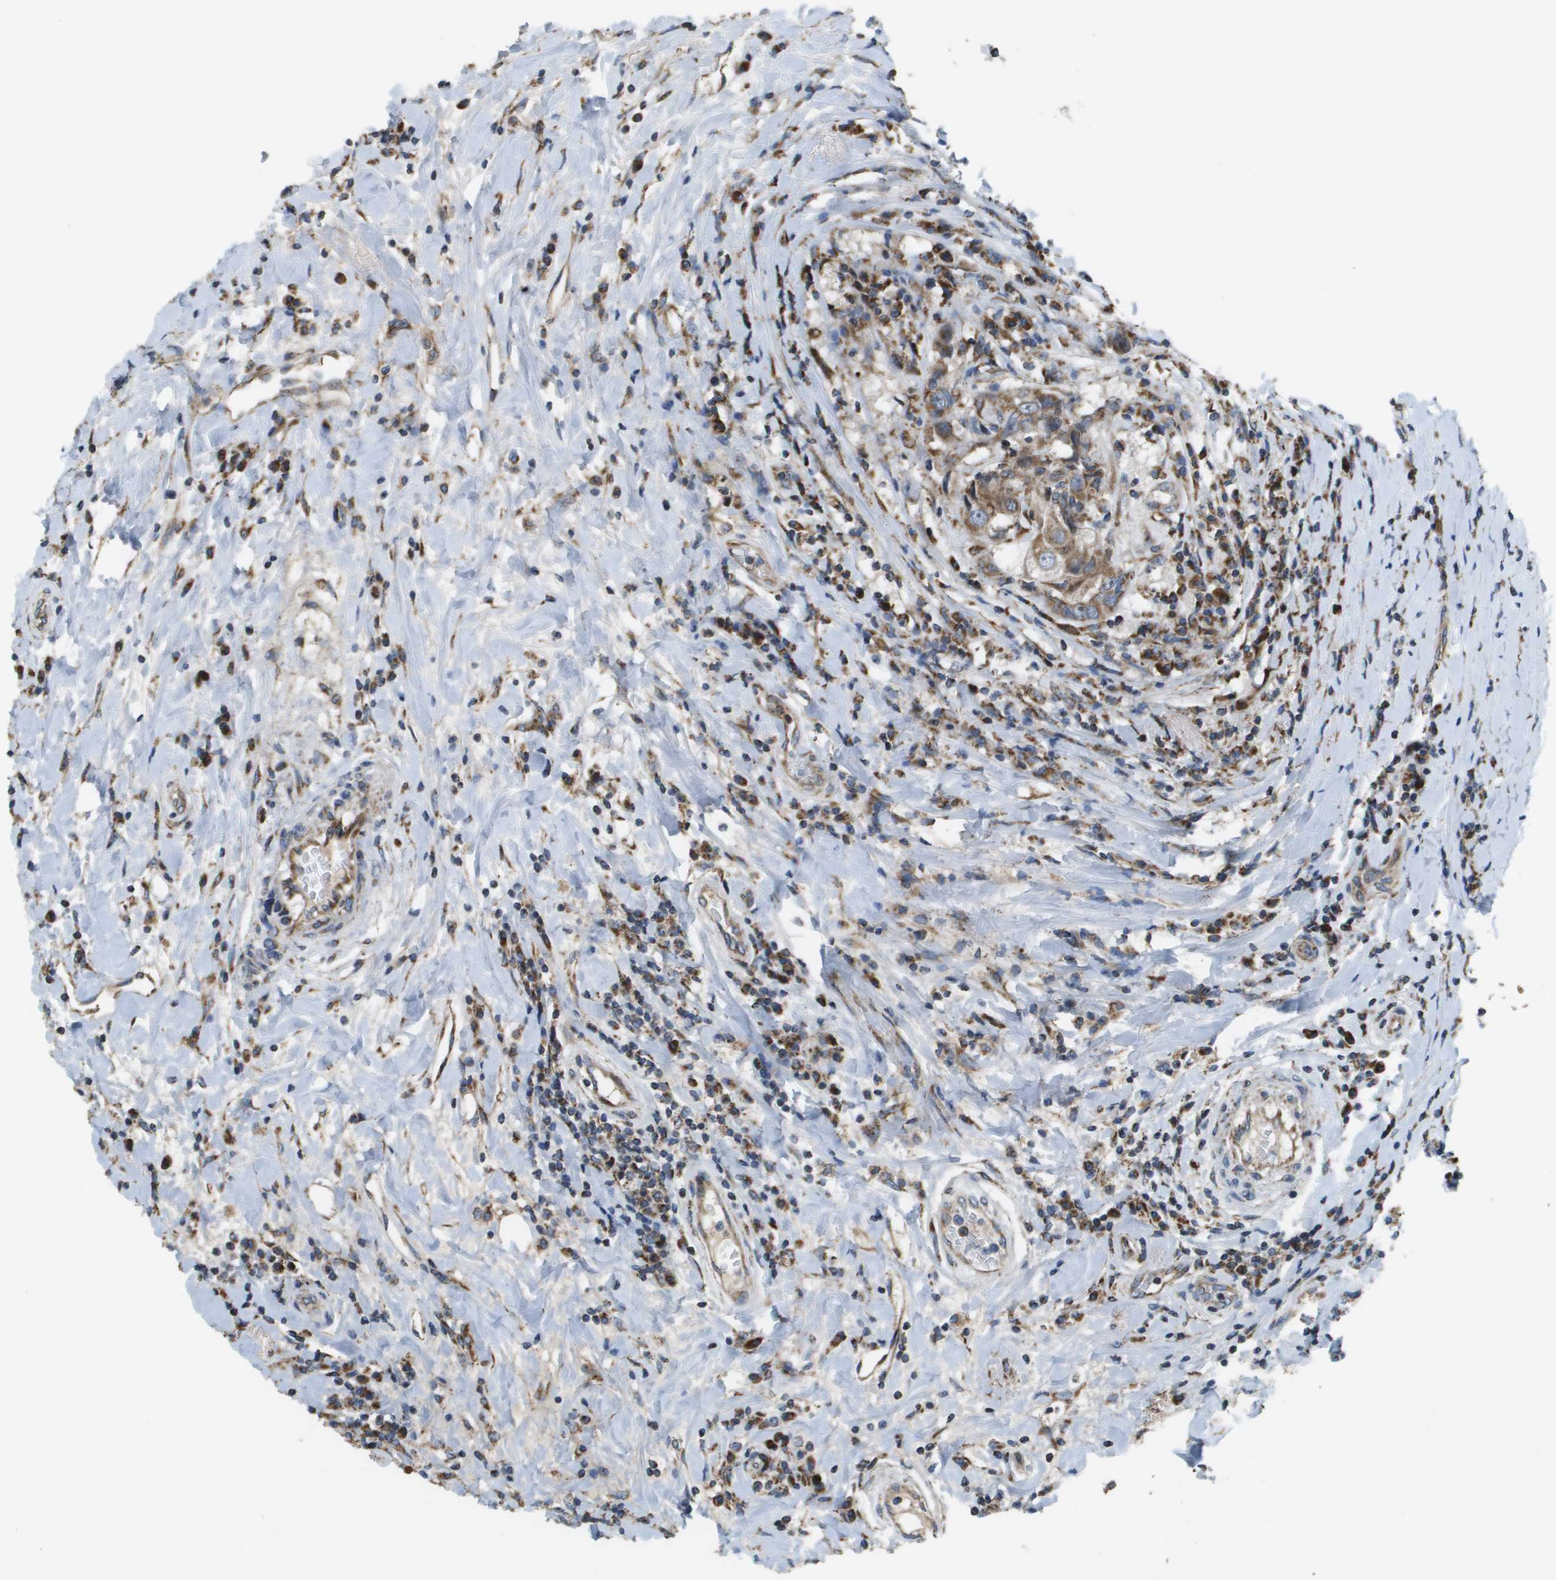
{"staining": {"intensity": "moderate", "quantity": ">75%", "location": "cytoplasmic/membranous"}, "tissue": "breast cancer", "cell_type": "Tumor cells", "image_type": "cancer", "snomed": [{"axis": "morphology", "description": "Duct carcinoma"}, {"axis": "topography", "description": "Breast"}], "caption": "About >75% of tumor cells in human breast cancer exhibit moderate cytoplasmic/membranous protein positivity as visualized by brown immunohistochemical staining.", "gene": "NRK", "patient": {"sex": "female", "age": 27}}